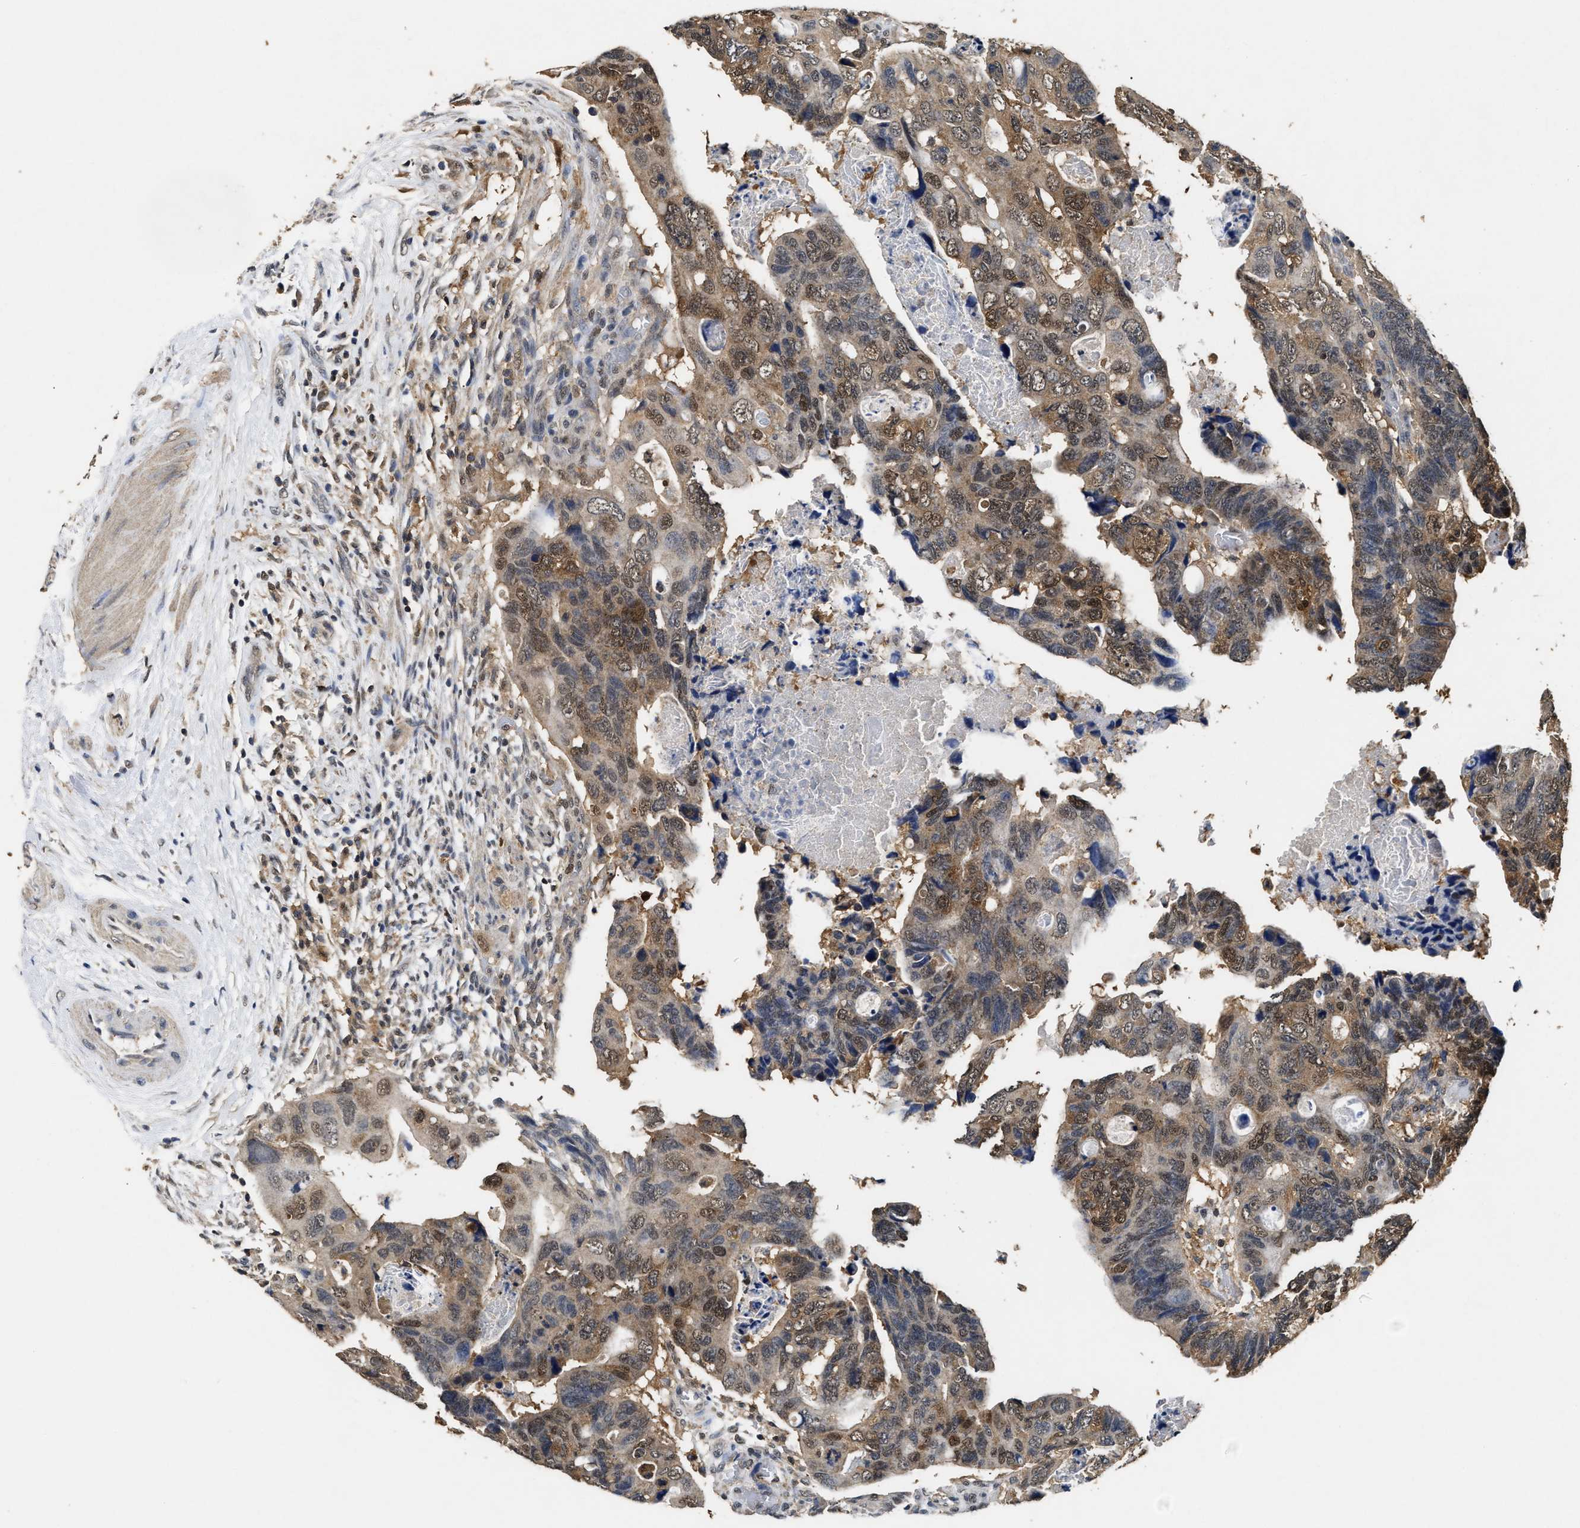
{"staining": {"intensity": "moderate", "quantity": ">75%", "location": "cytoplasmic/membranous,nuclear"}, "tissue": "colorectal cancer", "cell_type": "Tumor cells", "image_type": "cancer", "snomed": [{"axis": "morphology", "description": "Adenocarcinoma, NOS"}, {"axis": "topography", "description": "Rectum"}], "caption": "Colorectal cancer (adenocarcinoma) stained with a brown dye exhibits moderate cytoplasmic/membranous and nuclear positive expression in approximately >75% of tumor cells.", "gene": "ACAT2", "patient": {"sex": "male", "age": 53}}